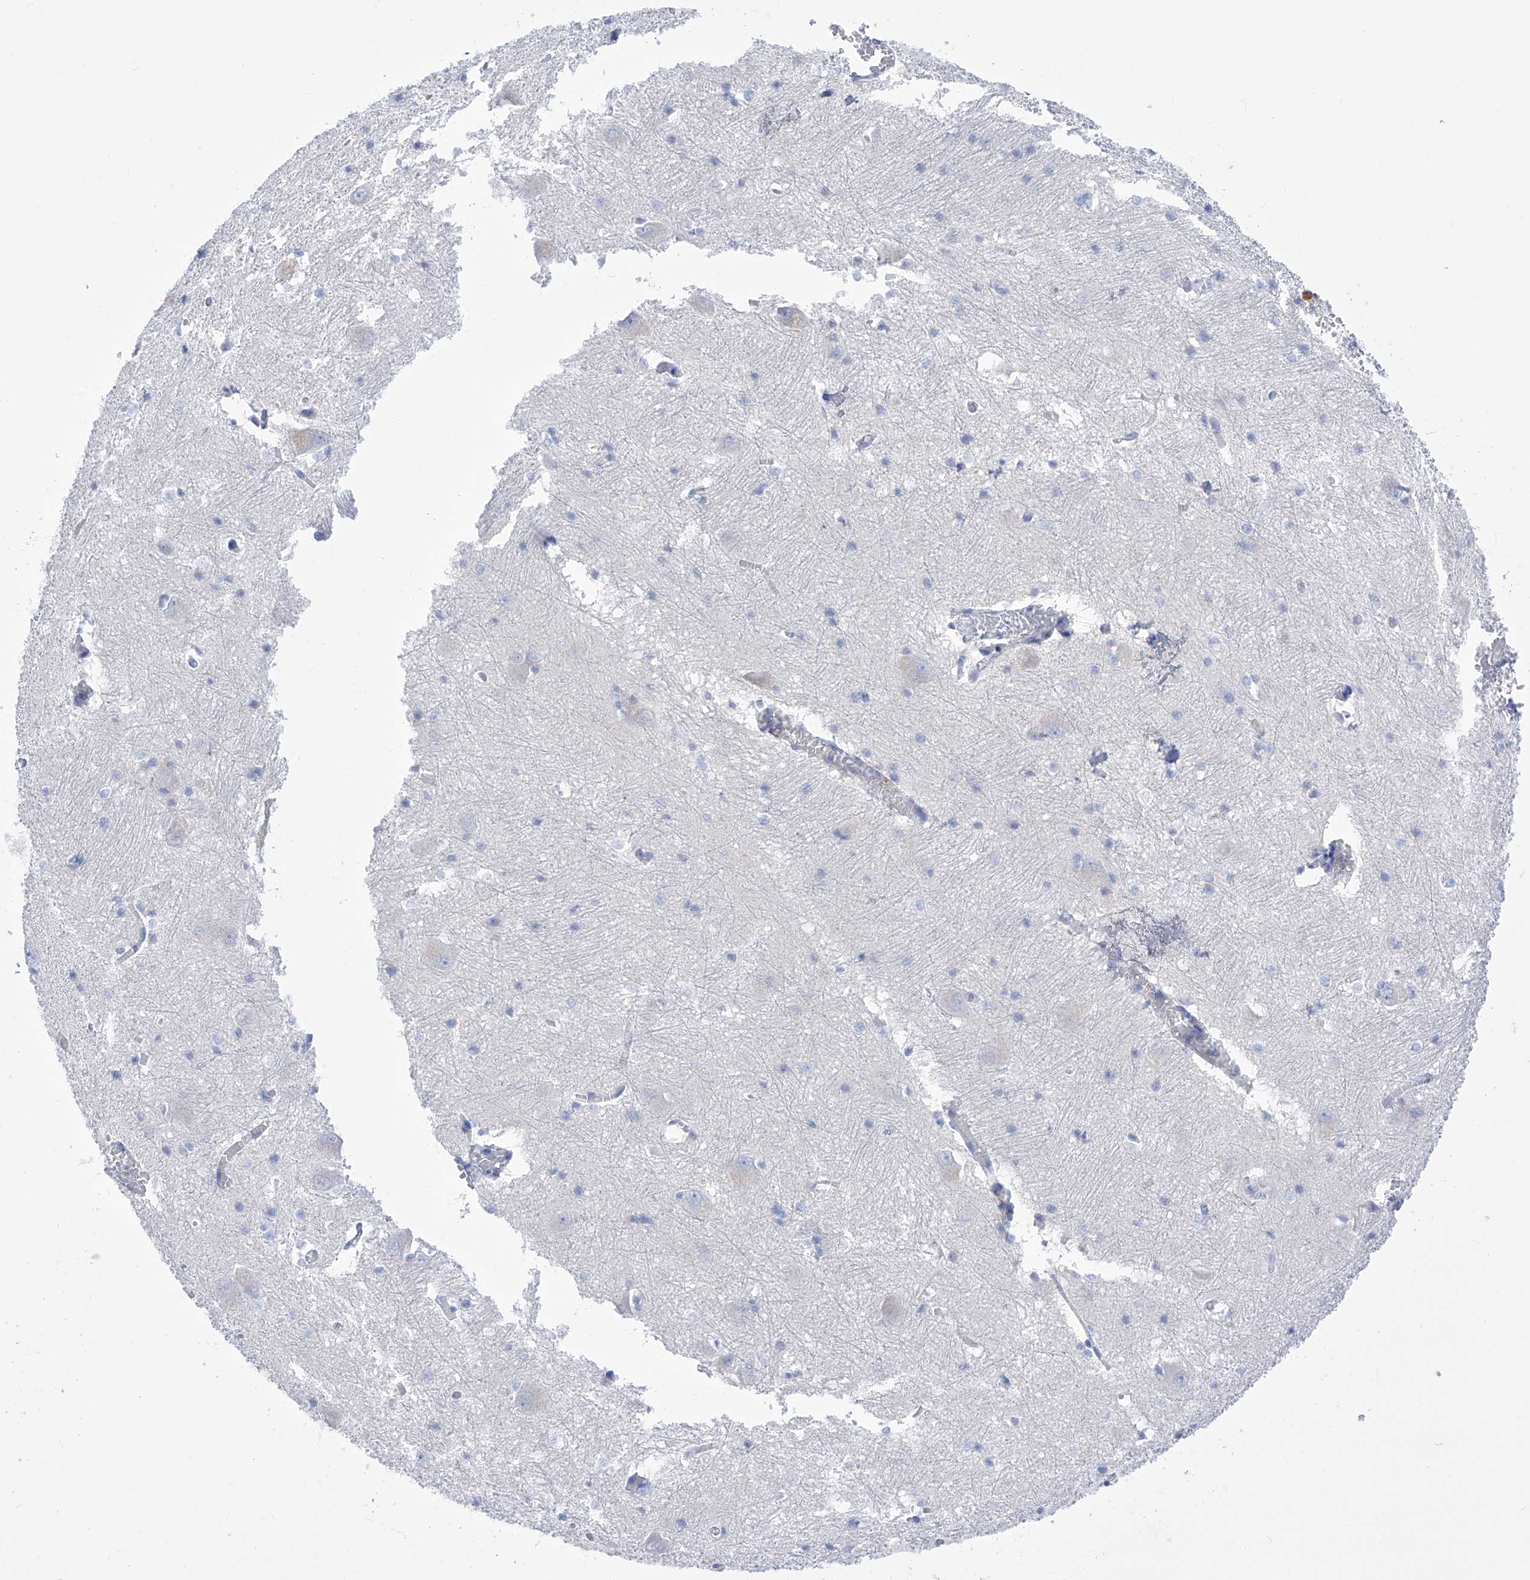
{"staining": {"intensity": "negative", "quantity": "none", "location": "none"}, "tissue": "caudate", "cell_type": "Glial cells", "image_type": "normal", "snomed": [{"axis": "morphology", "description": "Normal tissue, NOS"}, {"axis": "topography", "description": "Lateral ventricle wall"}], "caption": "The image shows no staining of glial cells in normal caudate. (DAB IHC, high magnification).", "gene": "FLG", "patient": {"sex": "male", "age": 37}}